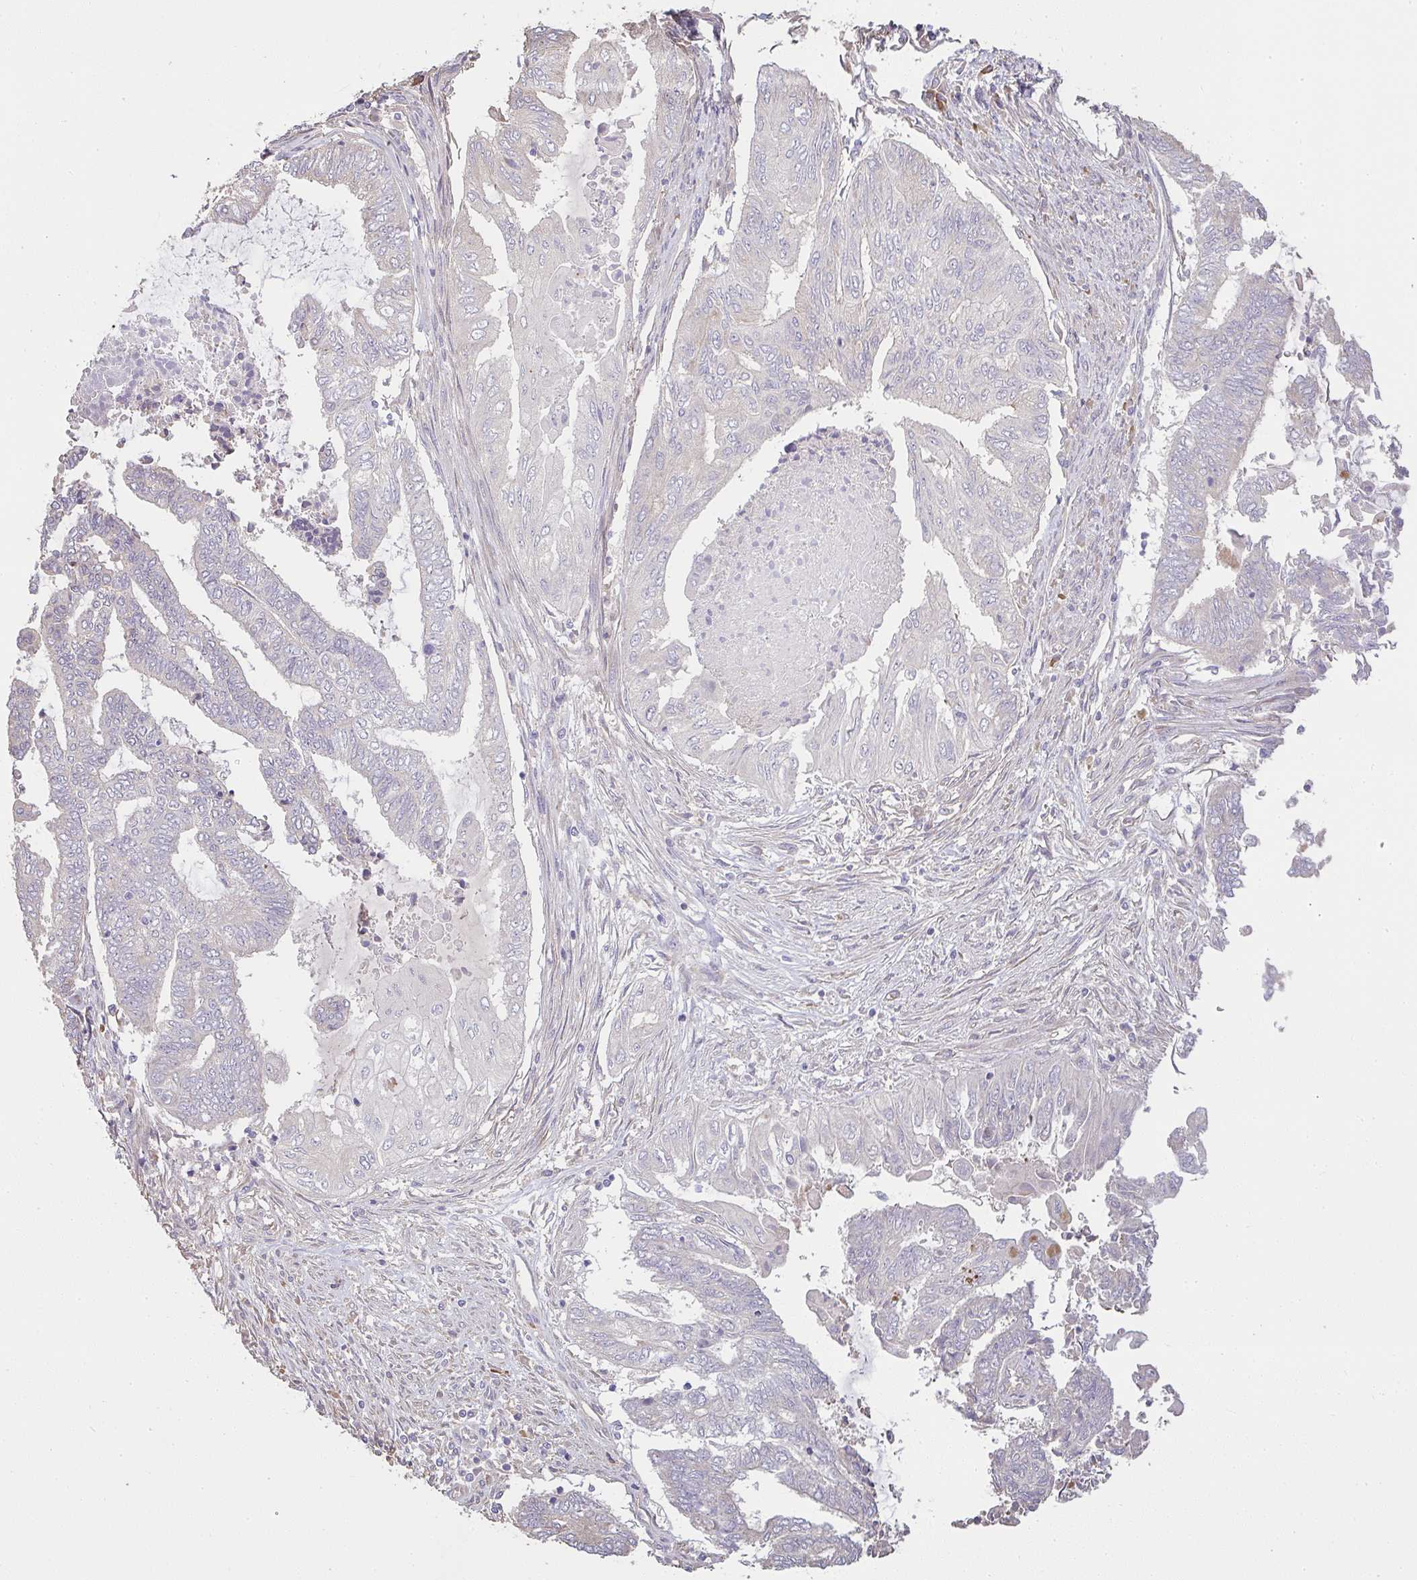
{"staining": {"intensity": "negative", "quantity": "none", "location": "none"}, "tissue": "endometrial cancer", "cell_type": "Tumor cells", "image_type": "cancer", "snomed": [{"axis": "morphology", "description": "Adenocarcinoma, NOS"}, {"axis": "topography", "description": "Uterus"}, {"axis": "topography", "description": "Endometrium"}], "caption": "Immunohistochemistry micrograph of human endometrial cancer (adenocarcinoma) stained for a protein (brown), which exhibits no positivity in tumor cells.", "gene": "BRINP3", "patient": {"sex": "female", "age": 70}}